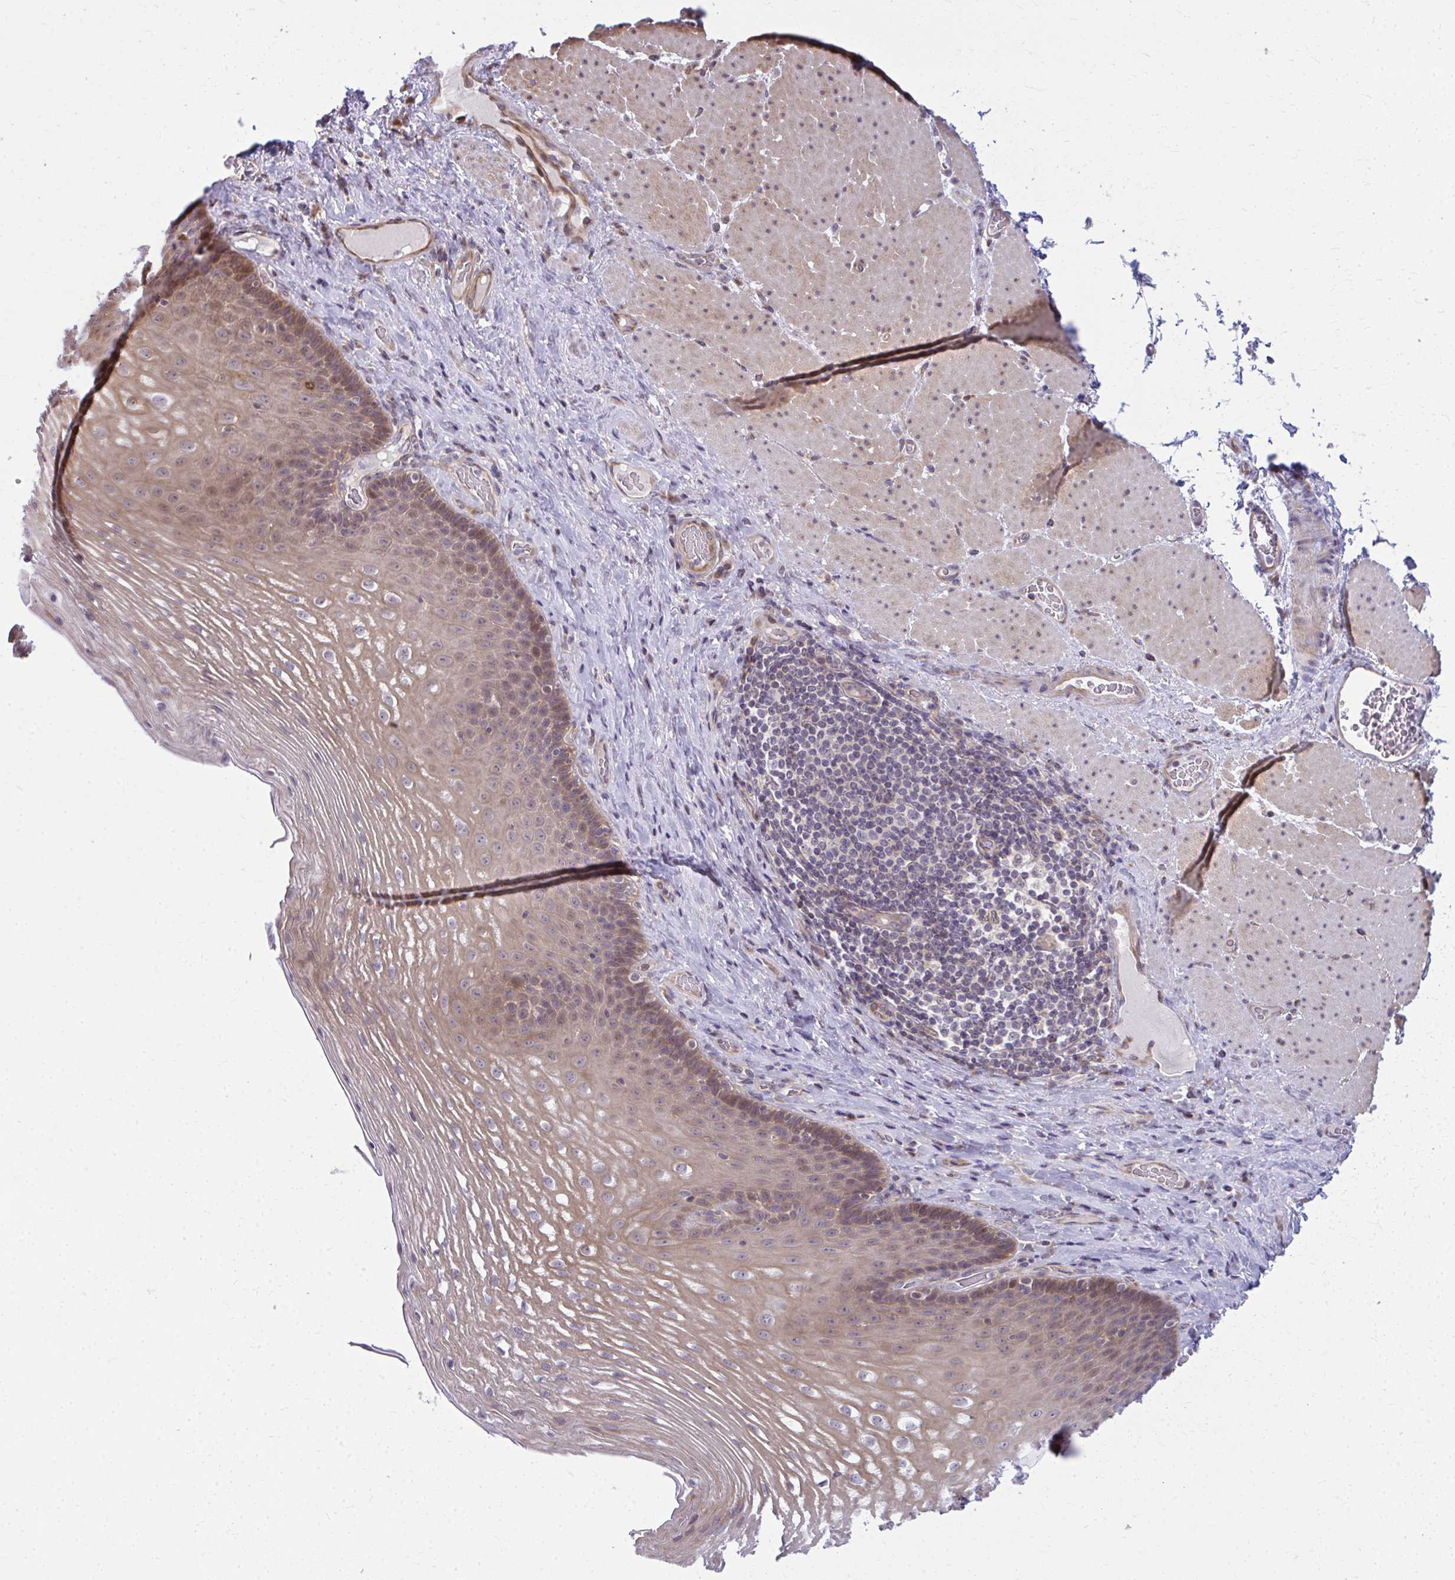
{"staining": {"intensity": "moderate", "quantity": "25%-75%", "location": "cytoplasmic/membranous,nuclear"}, "tissue": "esophagus", "cell_type": "Squamous epithelial cells", "image_type": "normal", "snomed": [{"axis": "morphology", "description": "Normal tissue, NOS"}, {"axis": "topography", "description": "Esophagus"}], "caption": "Esophagus stained for a protein exhibits moderate cytoplasmic/membranous,nuclear positivity in squamous epithelial cells.", "gene": "MAF1", "patient": {"sex": "male", "age": 62}}